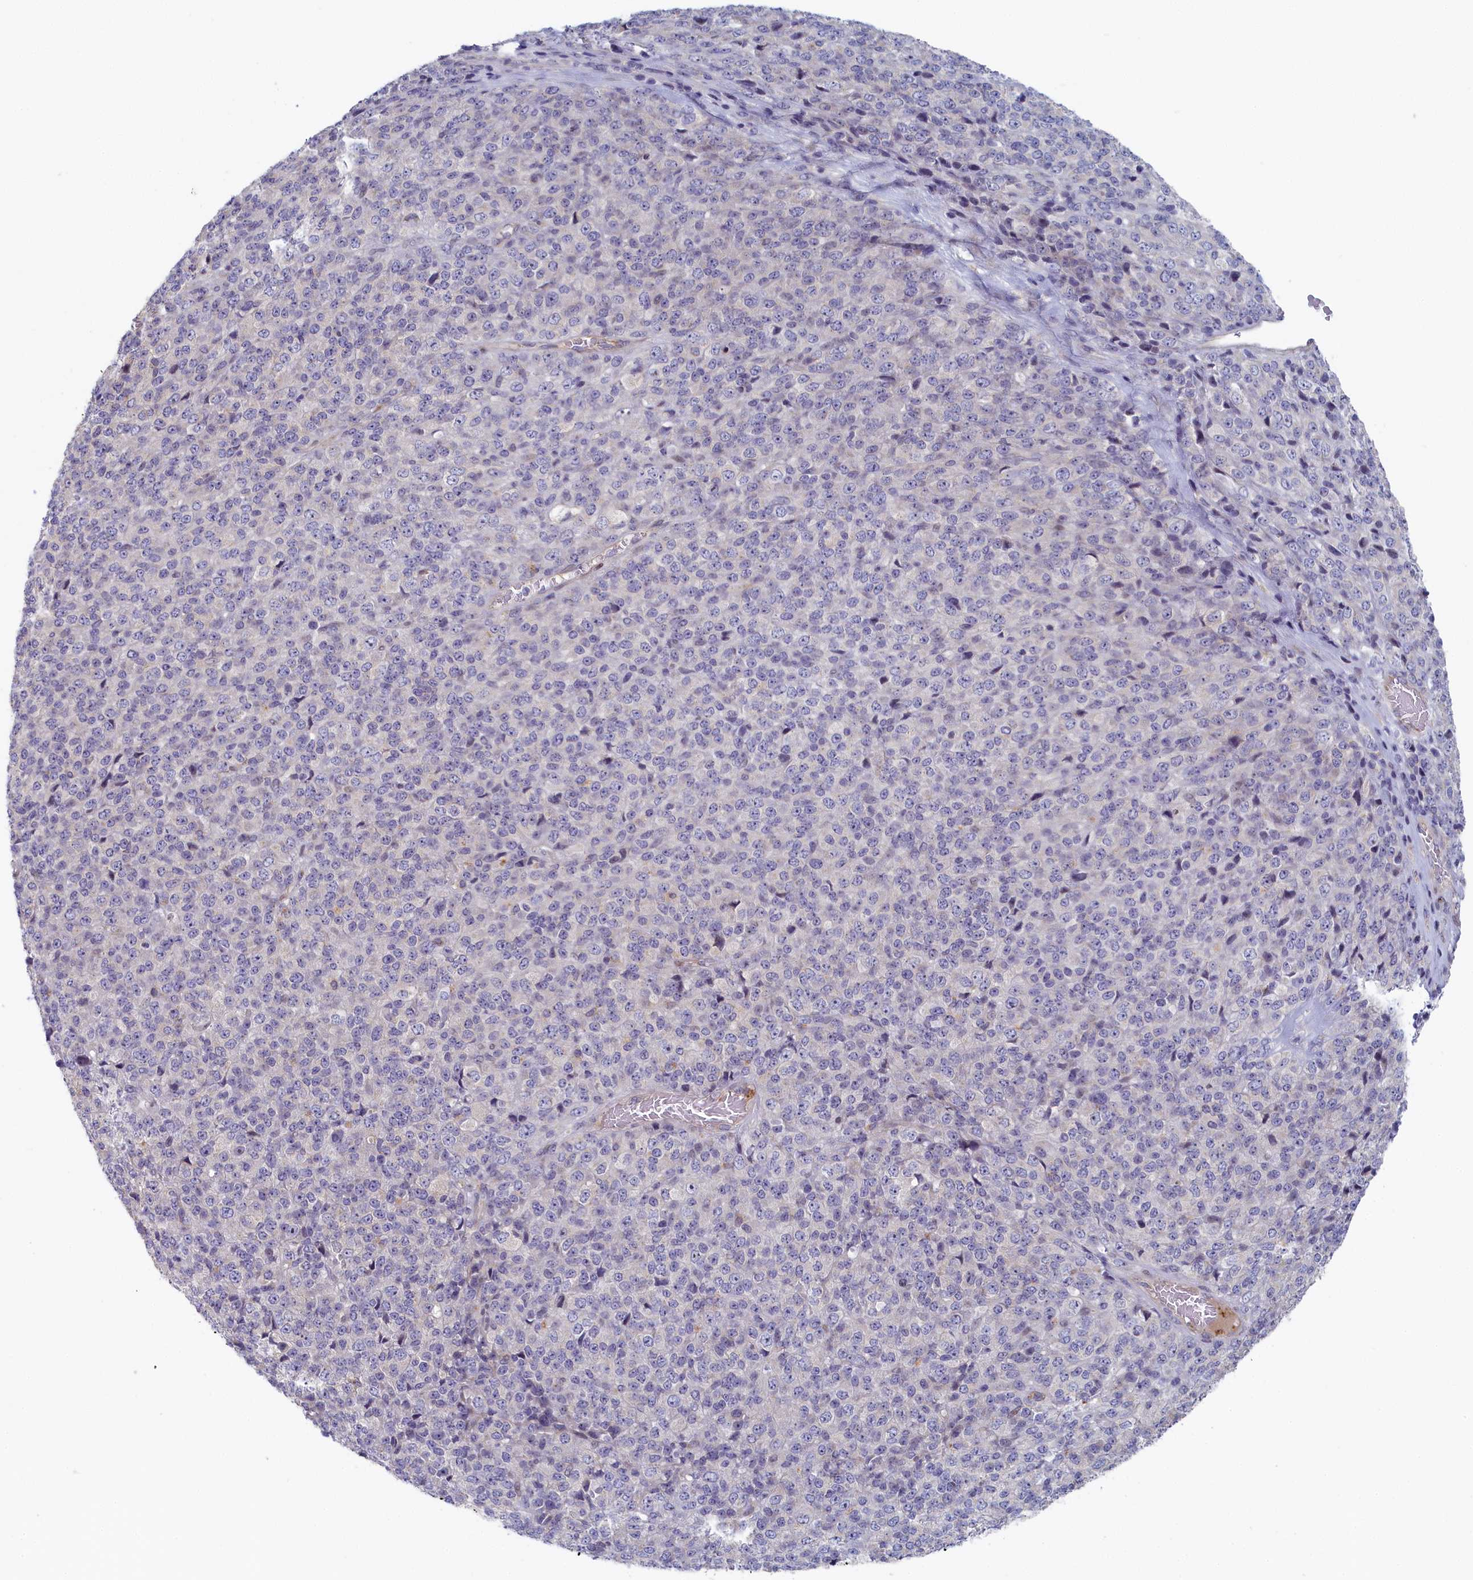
{"staining": {"intensity": "negative", "quantity": "none", "location": "none"}, "tissue": "melanoma", "cell_type": "Tumor cells", "image_type": "cancer", "snomed": [{"axis": "morphology", "description": "Malignant melanoma, Metastatic site"}, {"axis": "topography", "description": "Brain"}], "caption": "The immunohistochemistry image has no significant positivity in tumor cells of melanoma tissue. Brightfield microscopy of IHC stained with DAB (brown) and hematoxylin (blue), captured at high magnification.", "gene": "INTS4", "patient": {"sex": "female", "age": 56}}